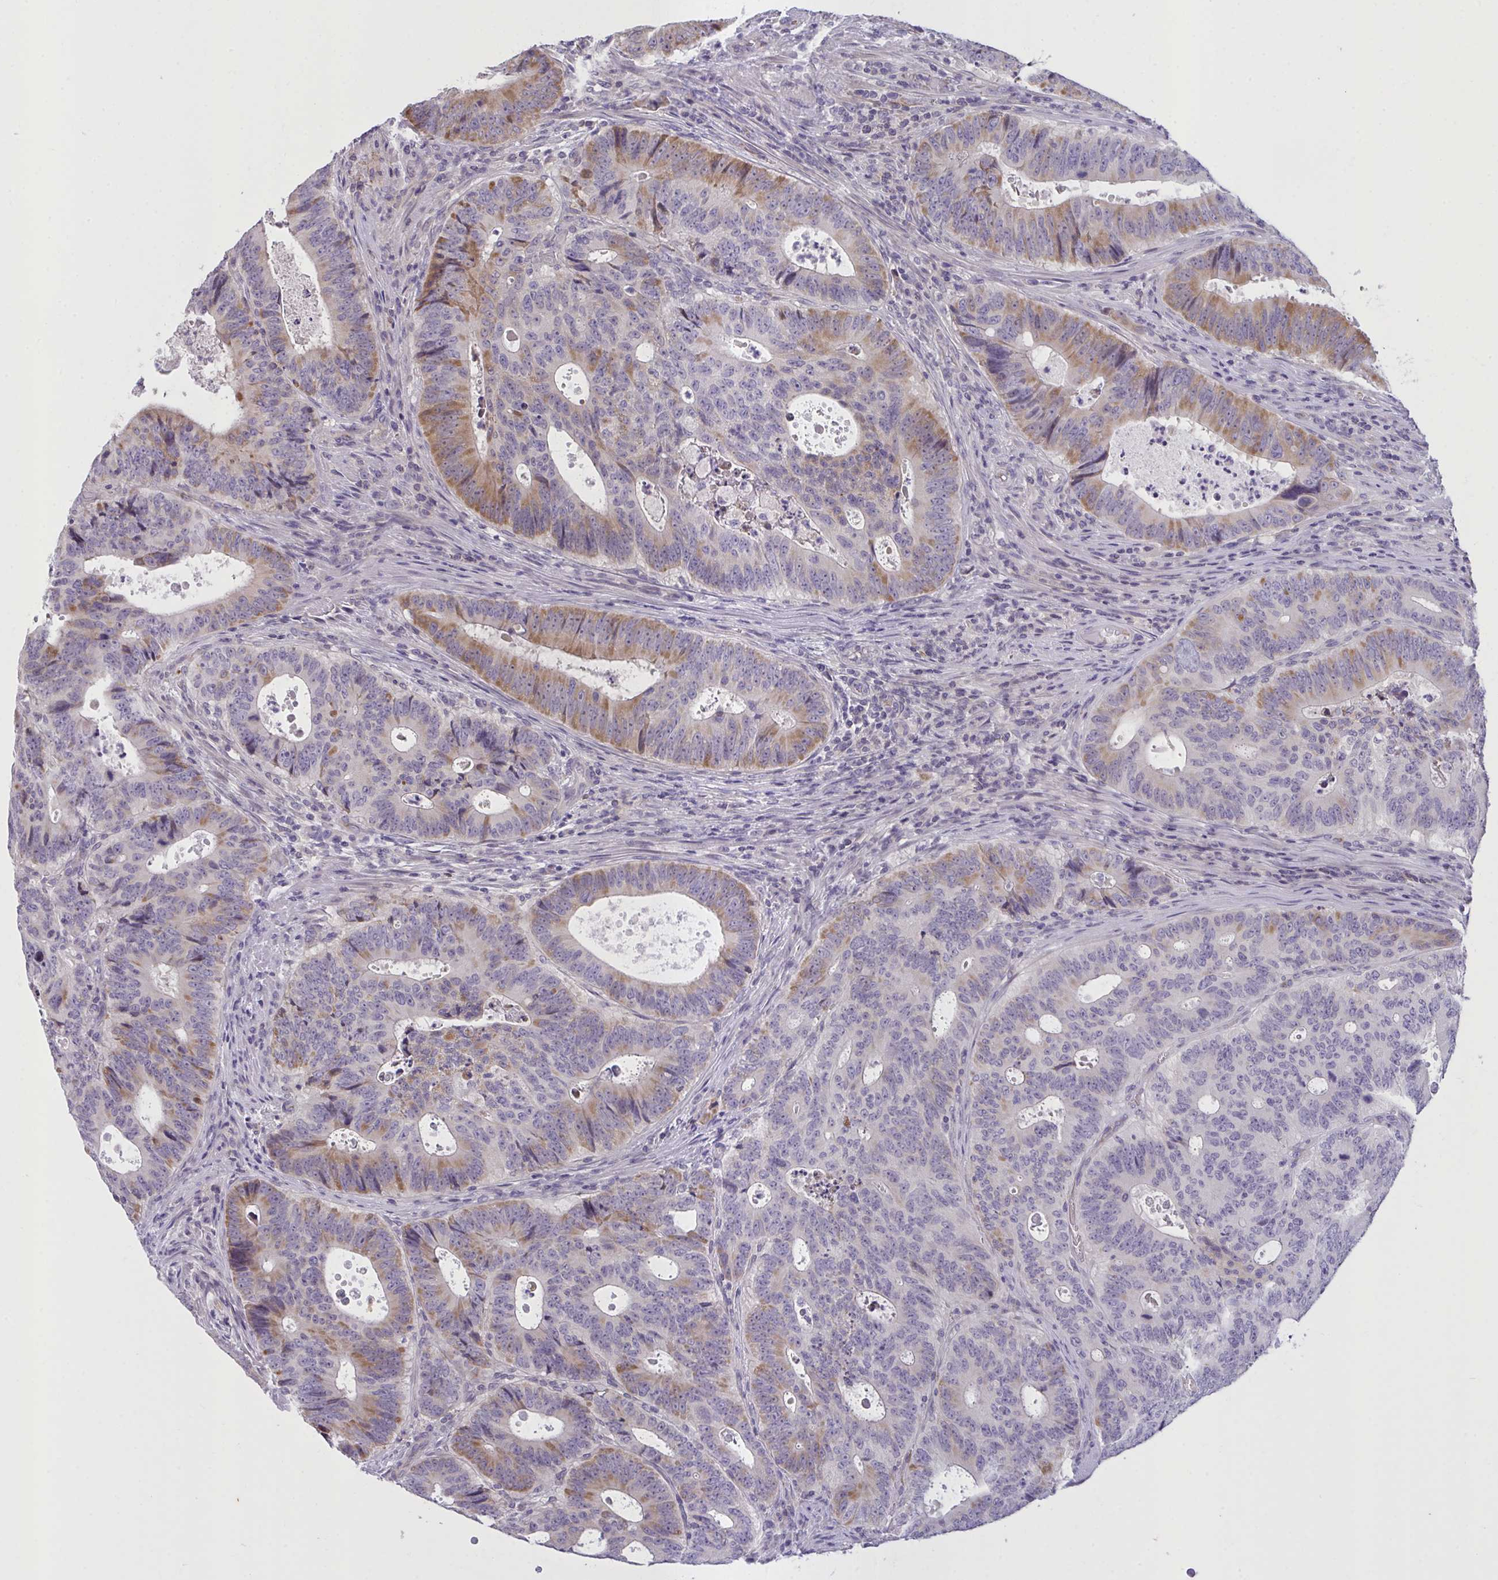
{"staining": {"intensity": "moderate", "quantity": "<25%", "location": "cytoplasmic/membranous"}, "tissue": "colorectal cancer", "cell_type": "Tumor cells", "image_type": "cancer", "snomed": [{"axis": "morphology", "description": "Adenocarcinoma, NOS"}, {"axis": "topography", "description": "Colon"}], "caption": "Immunohistochemical staining of human adenocarcinoma (colorectal) displays low levels of moderate cytoplasmic/membranous protein expression in approximately <25% of tumor cells.", "gene": "SEMA6B", "patient": {"sex": "male", "age": 62}}